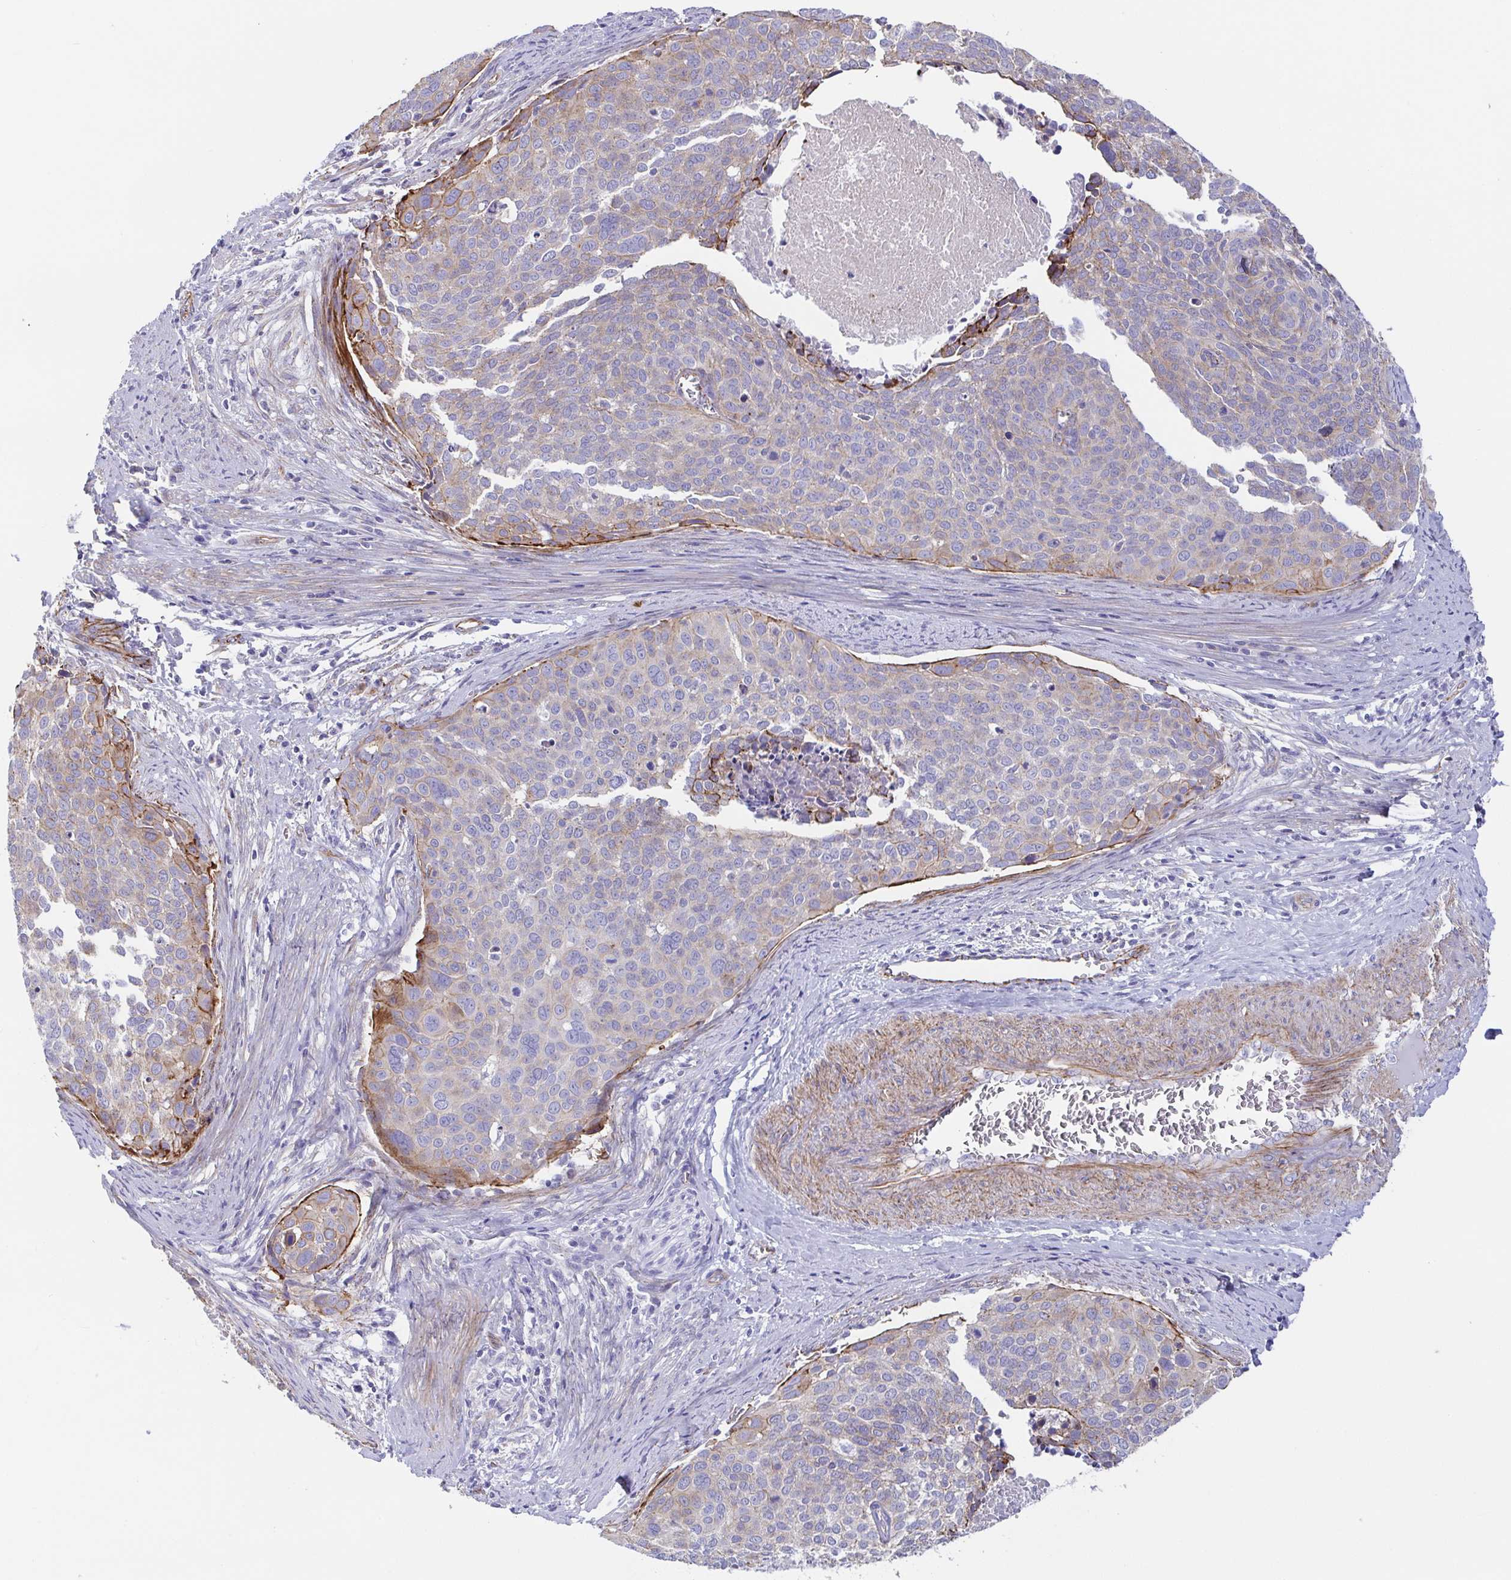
{"staining": {"intensity": "moderate", "quantity": "<25%", "location": "cytoplasmic/membranous"}, "tissue": "cervical cancer", "cell_type": "Tumor cells", "image_type": "cancer", "snomed": [{"axis": "morphology", "description": "Squamous cell carcinoma, NOS"}, {"axis": "topography", "description": "Cervix"}], "caption": "A low amount of moderate cytoplasmic/membranous expression is appreciated in about <25% of tumor cells in squamous cell carcinoma (cervical) tissue.", "gene": "TRAM2", "patient": {"sex": "female", "age": 39}}